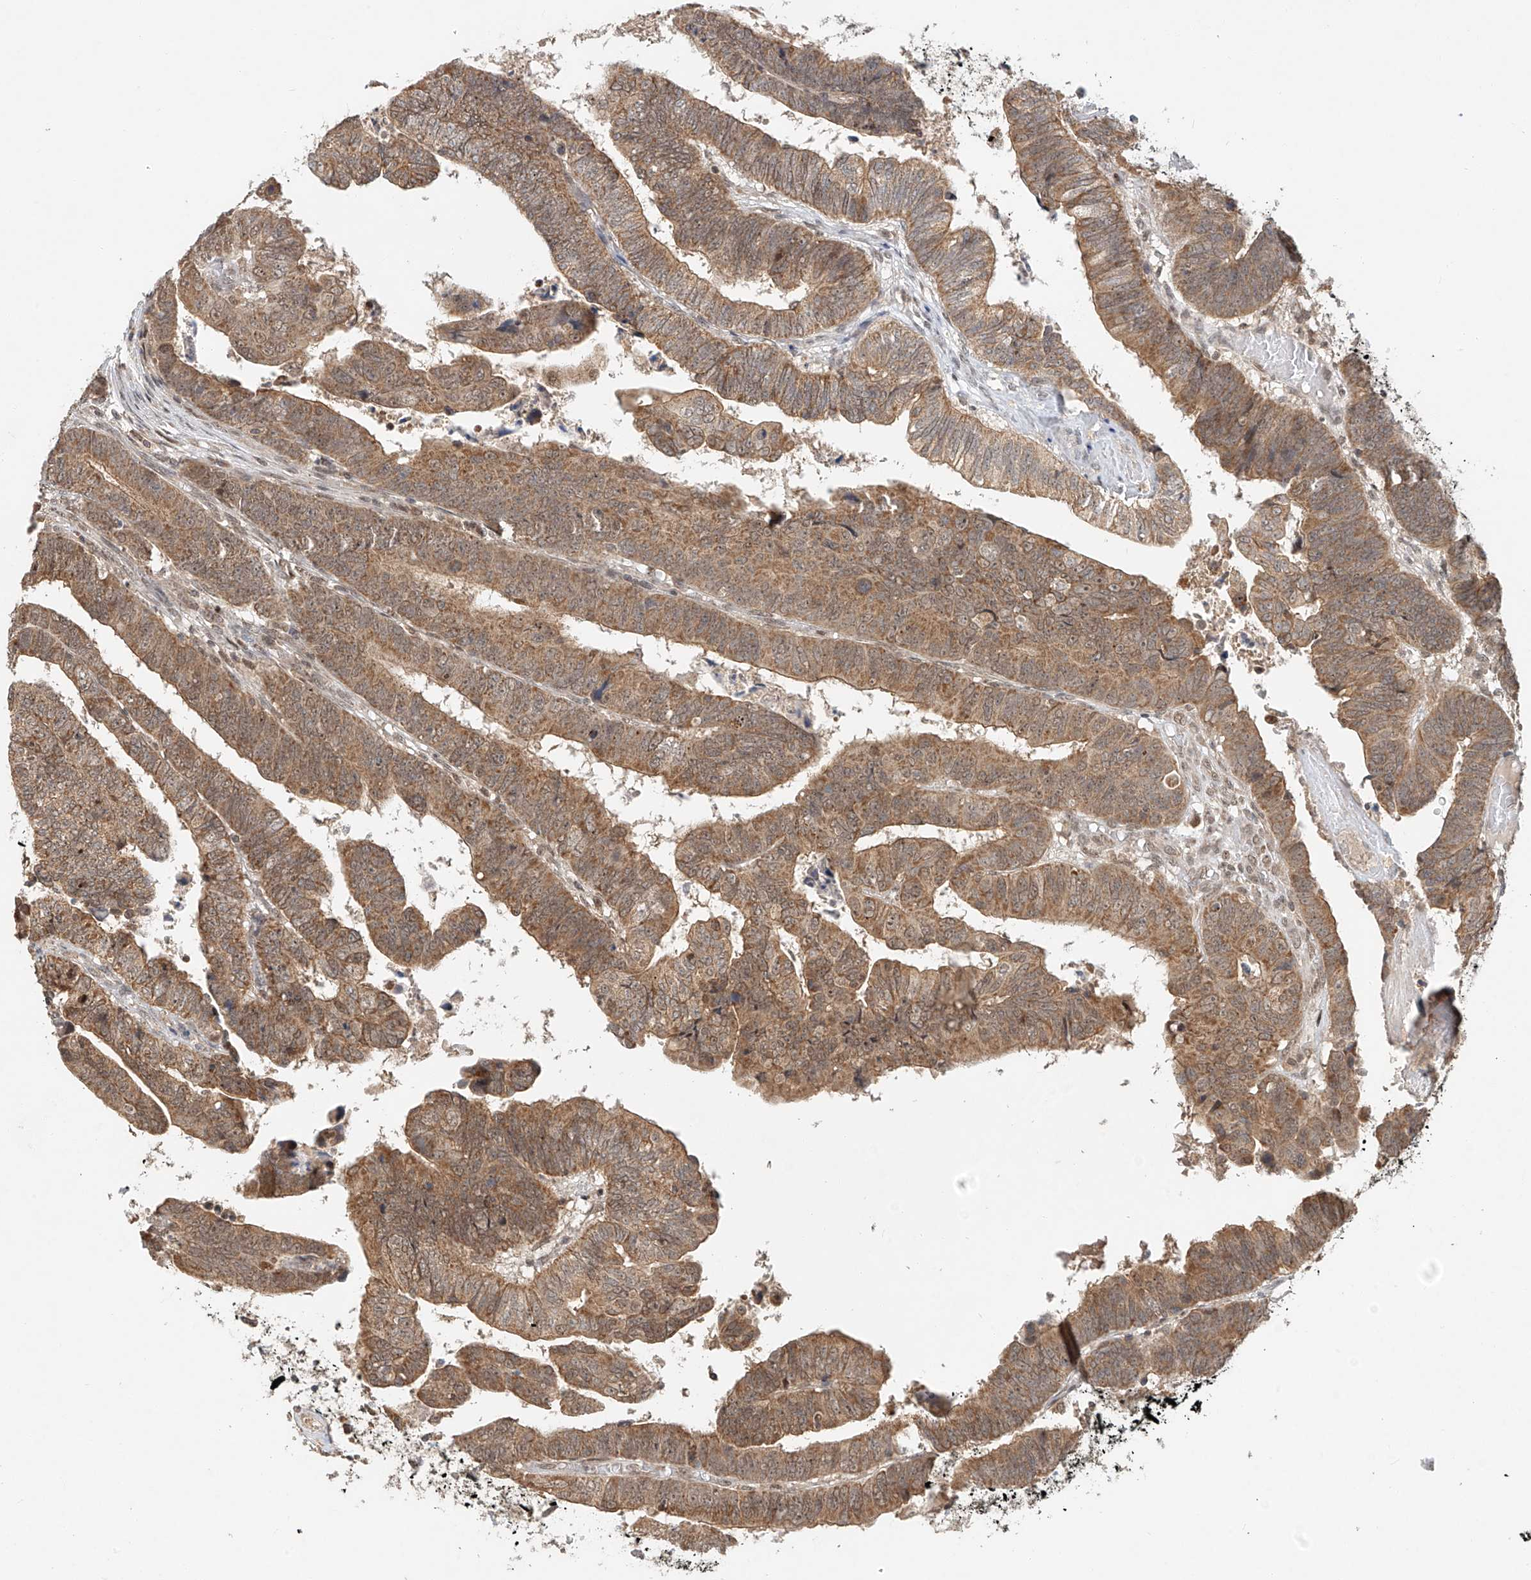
{"staining": {"intensity": "moderate", "quantity": ">75%", "location": "cytoplasmic/membranous,nuclear"}, "tissue": "colorectal cancer", "cell_type": "Tumor cells", "image_type": "cancer", "snomed": [{"axis": "morphology", "description": "Normal tissue, NOS"}, {"axis": "morphology", "description": "Adenocarcinoma, NOS"}, {"axis": "topography", "description": "Rectum"}], "caption": "A medium amount of moderate cytoplasmic/membranous and nuclear expression is present in approximately >75% of tumor cells in colorectal cancer (adenocarcinoma) tissue.", "gene": "SYTL3", "patient": {"sex": "female", "age": 65}}